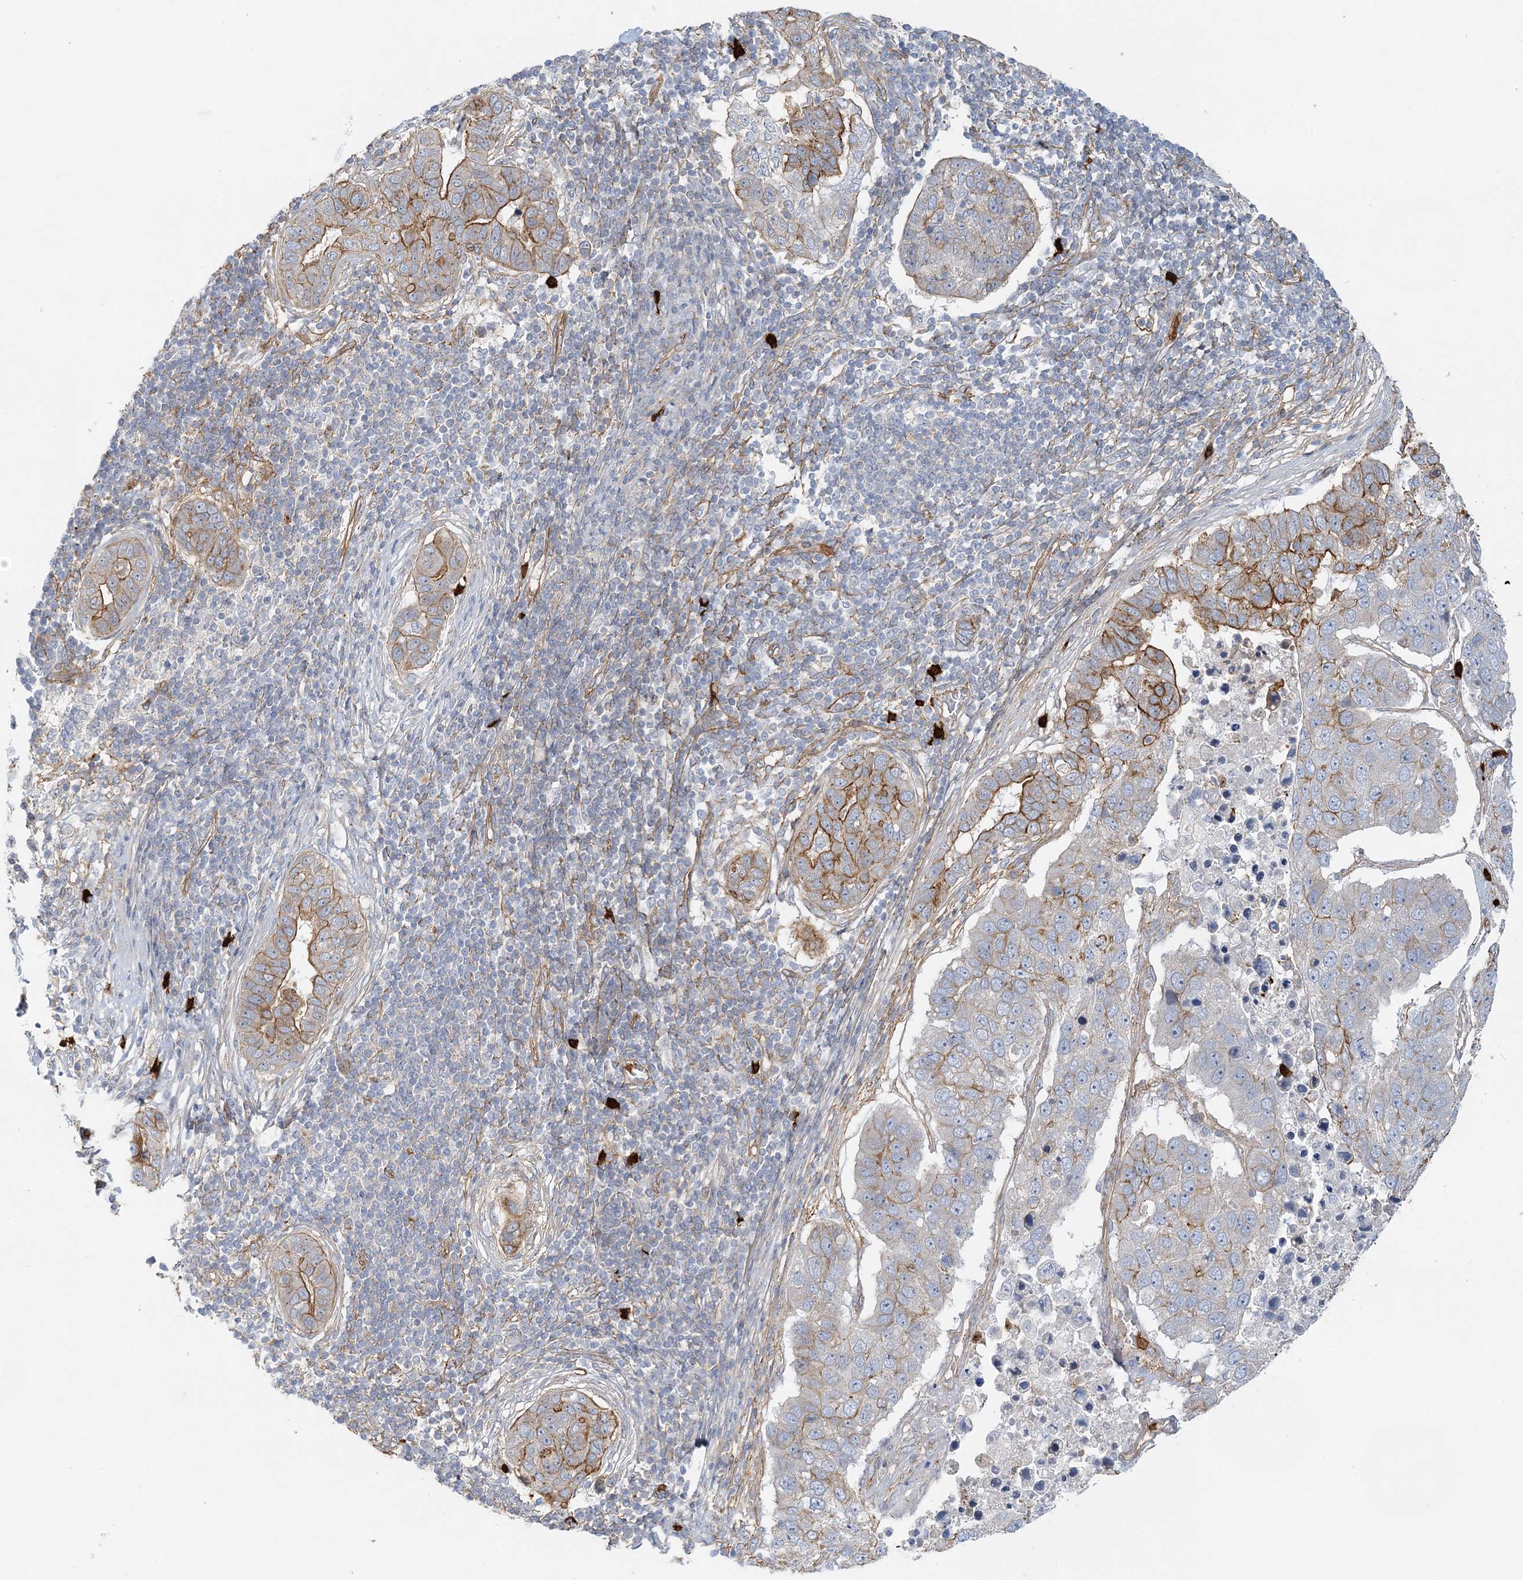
{"staining": {"intensity": "moderate", "quantity": ">75%", "location": "cytoplasmic/membranous"}, "tissue": "pancreatic cancer", "cell_type": "Tumor cells", "image_type": "cancer", "snomed": [{"axis": "morphology", "description": "Adenocarcinoma, NOS"}, {"axis": "topography", "description": "Pancreas"}], "caption": "DAB immunohistochemical staining of pancreatic cancer (adenocarcinoma) displays moderate cytoplasmic/membranous protein staining in about >75% of tumor cells. Nuclei are stained in blue.", "gene": "DNAH1", "patient": {"sex": "female", "age": 61}}